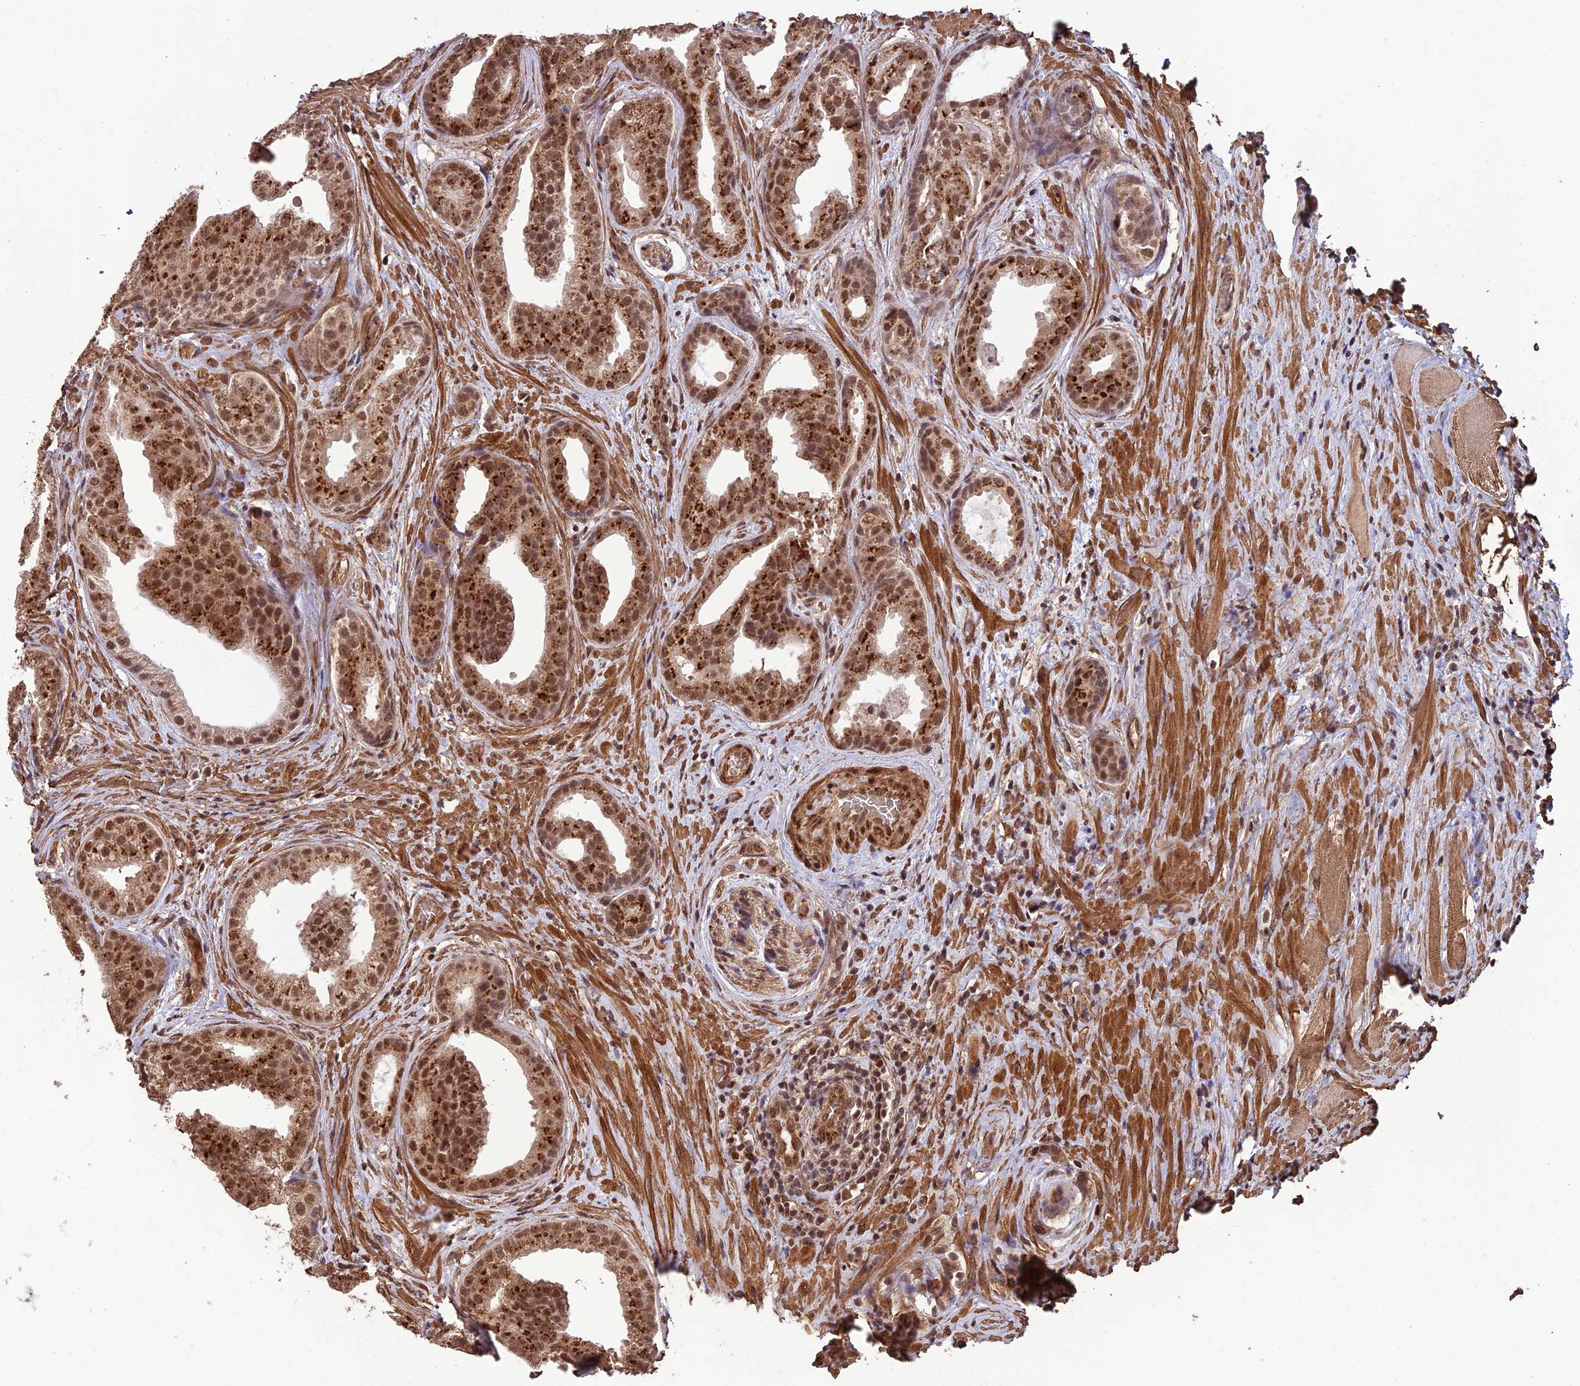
{"staining": {"intensity": "moderate", "quantity": ">75%", "location": "cytoplasmic/membranous,nuclear"}, "tissue": "prostate cancer", "cell_type": "Tumor cells", "image_type": "cancer", "snomed": [{"axis": "morphology", "description": "Adenocarcinoma, Low grade"}, {"axis": "topography", "description": "Prostate"}], "caption": "High-power microscopy captured an immunohistochemistry photomicrograph of prostate cancer (adenocarcinoma (low-grade)), revealing moderate cytoplasmic/membranous and nuclear positivity in about >75% of tumor cells. The staining is performed using DAB brown chromogen to label protein expression. The nuclei are counter-stained blue using hematoxylin.", "gene": "CABIN1", "patient": {"sex": "male", "age": 71}}